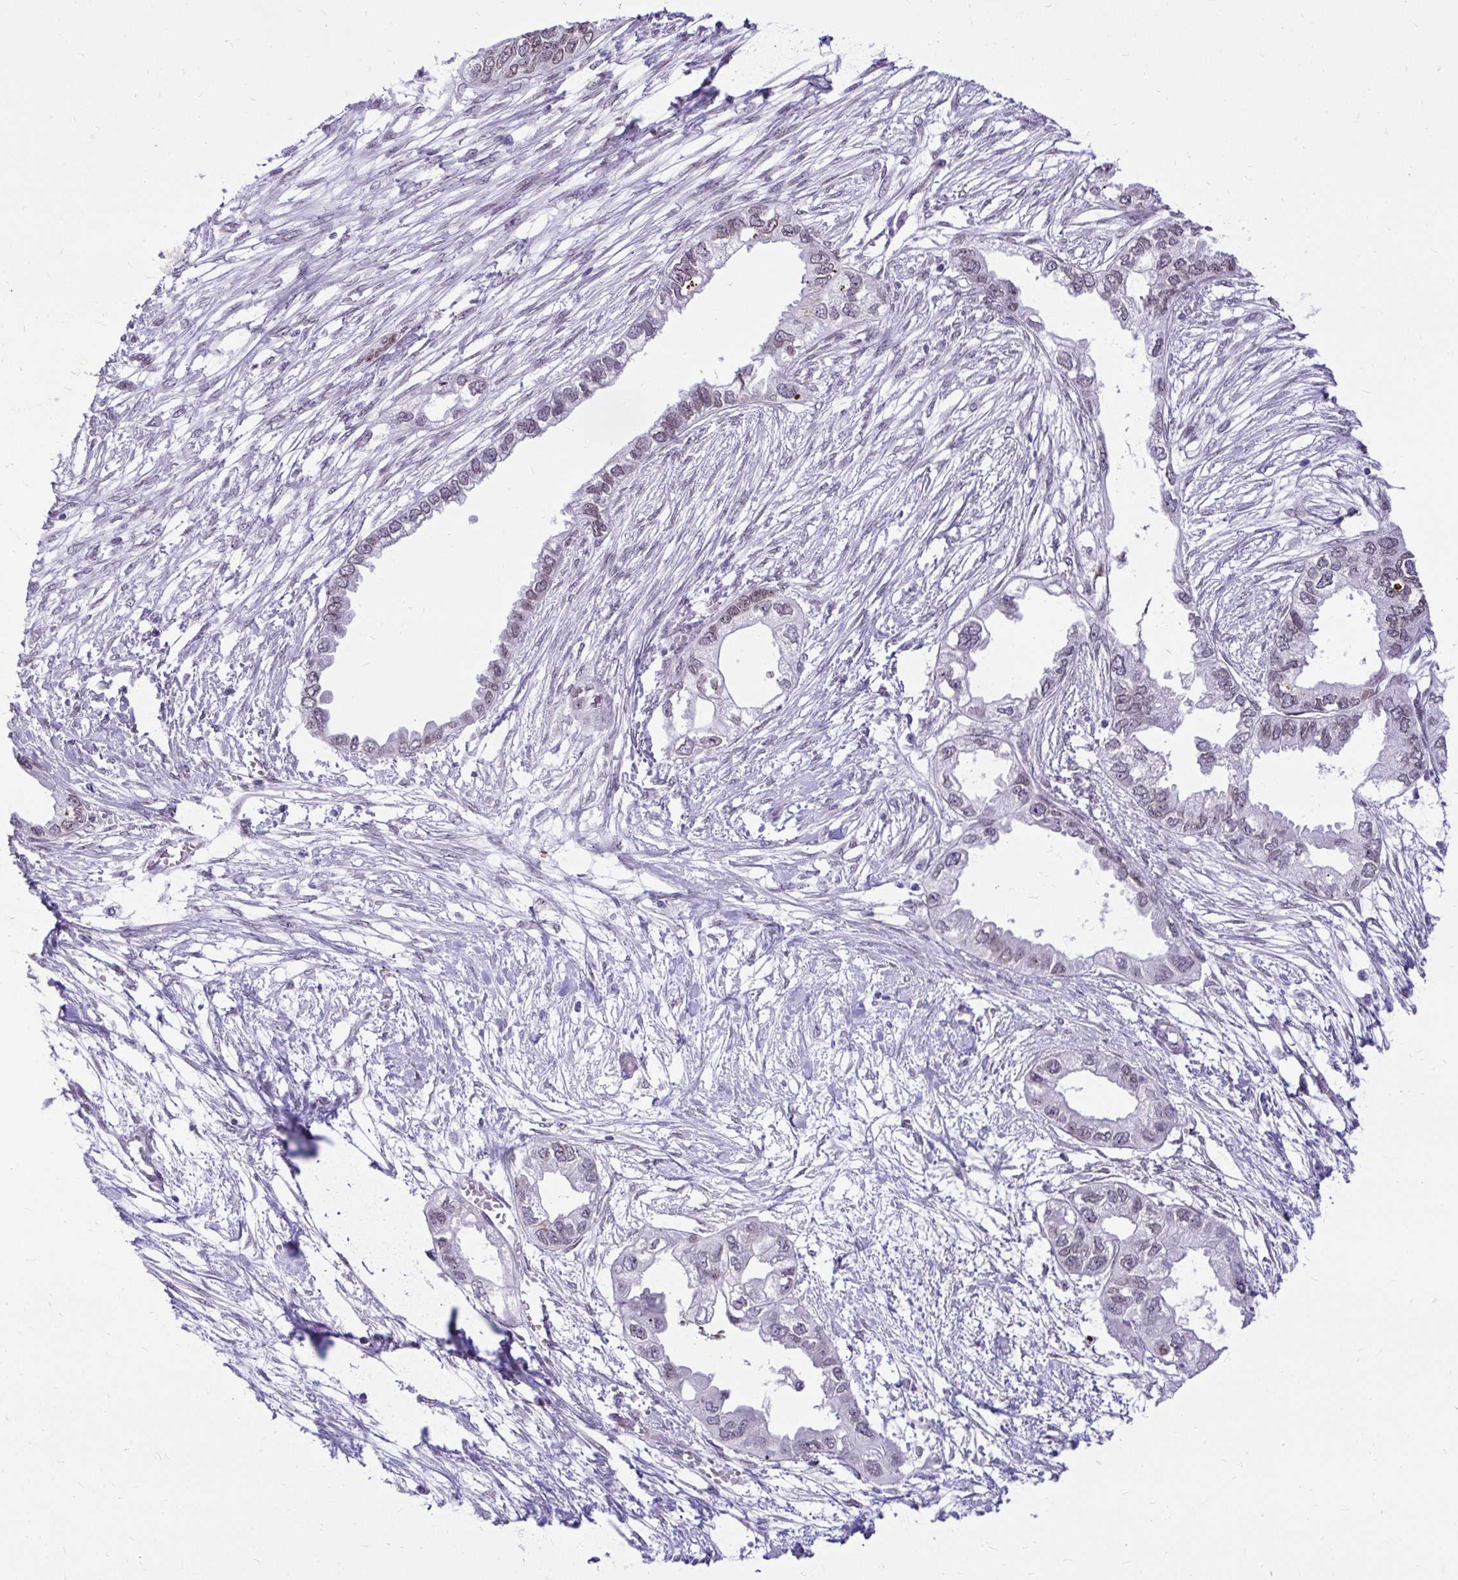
{"staining": {"intensity": "weak", "quantity": "<25%", "location": "nuclear"}, "tissue": "endometrial cancer", "cell_type": "Tumor cells", "image_type": "cancer", "snomed": [{"axis": "morphology", "description": "Adenocarcinoma, NOS"}, {"axis": "morphology", "description": "Adenocarcinoma, metastatic, NOS"}, {"axis": "topography", "description": "Adipose tissue"}, {"axis": "topography", "description": "Endometrium"}], "caption": "Immunohistochemical staining of metastatic adenocarcinoma (endometrial) displays no significant expression in tumor cells.", "gene": "BANF1", "patient": {"sex": "female", "age": 67}}